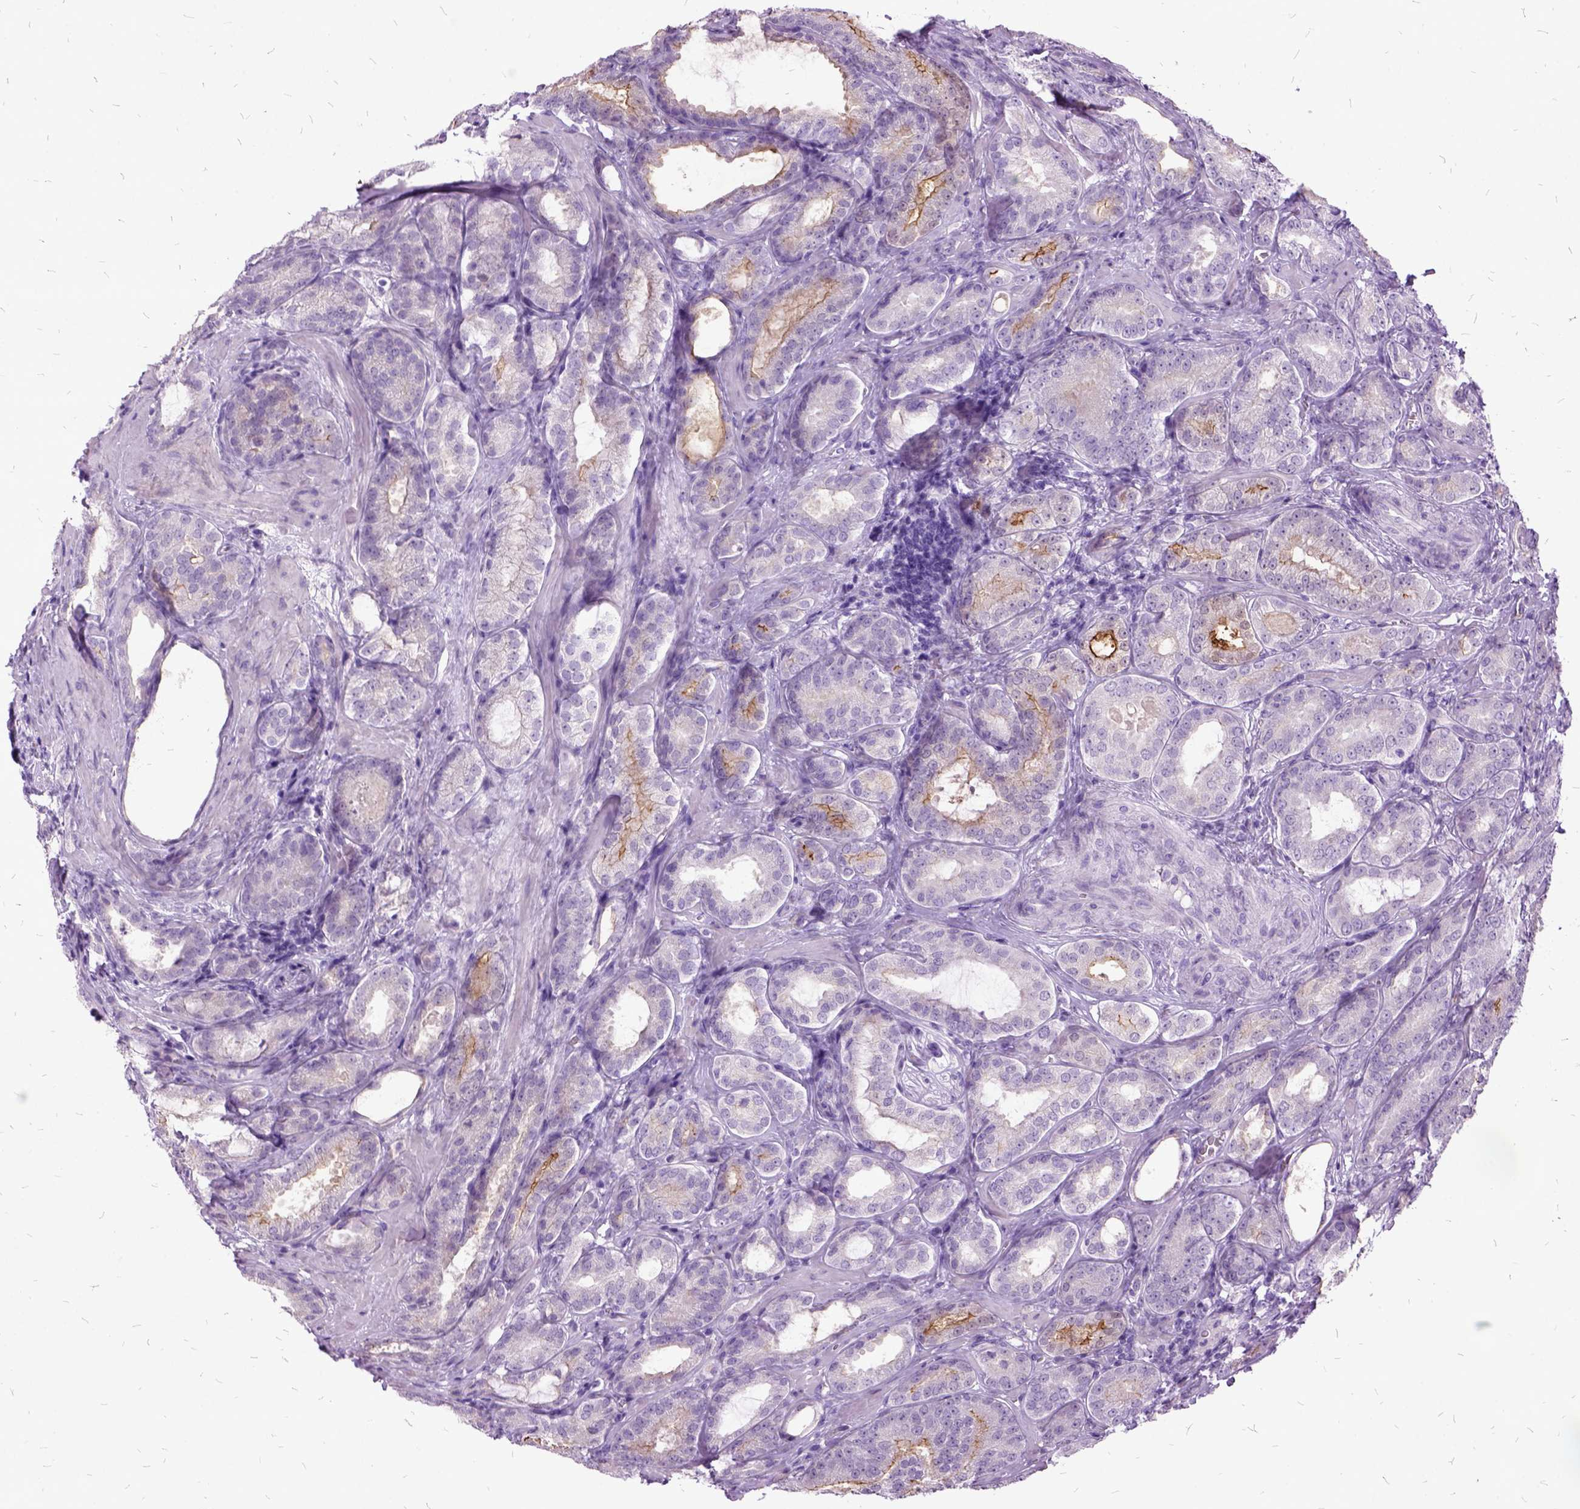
{"staining": {"intensity": "strong", "quantity": "25%-75%", "location": "cytoplasmic/membranous"}, "tissue": "prostate cancer", "cell_type": "Tumor cells", "image_type": "cancer", "snomed": [{"axis": "morphology", "description": "Adenocarcinoma, High grade"}, {"axis": "topography", "description": "Prostate"}], "caption": "Protein staining by immunohistochemistry demonstrates strong cytoplasmic/membranous staining in about 25%-75% of tumor cells in prostate cancer (adenocarcinoma (high-grade)). Immunohistochemistry (ihc) stains the protein of interest in brown and the nuclei are stained blue.", "gene": "MME", "patient": {"sex": "male", "age": 64}}